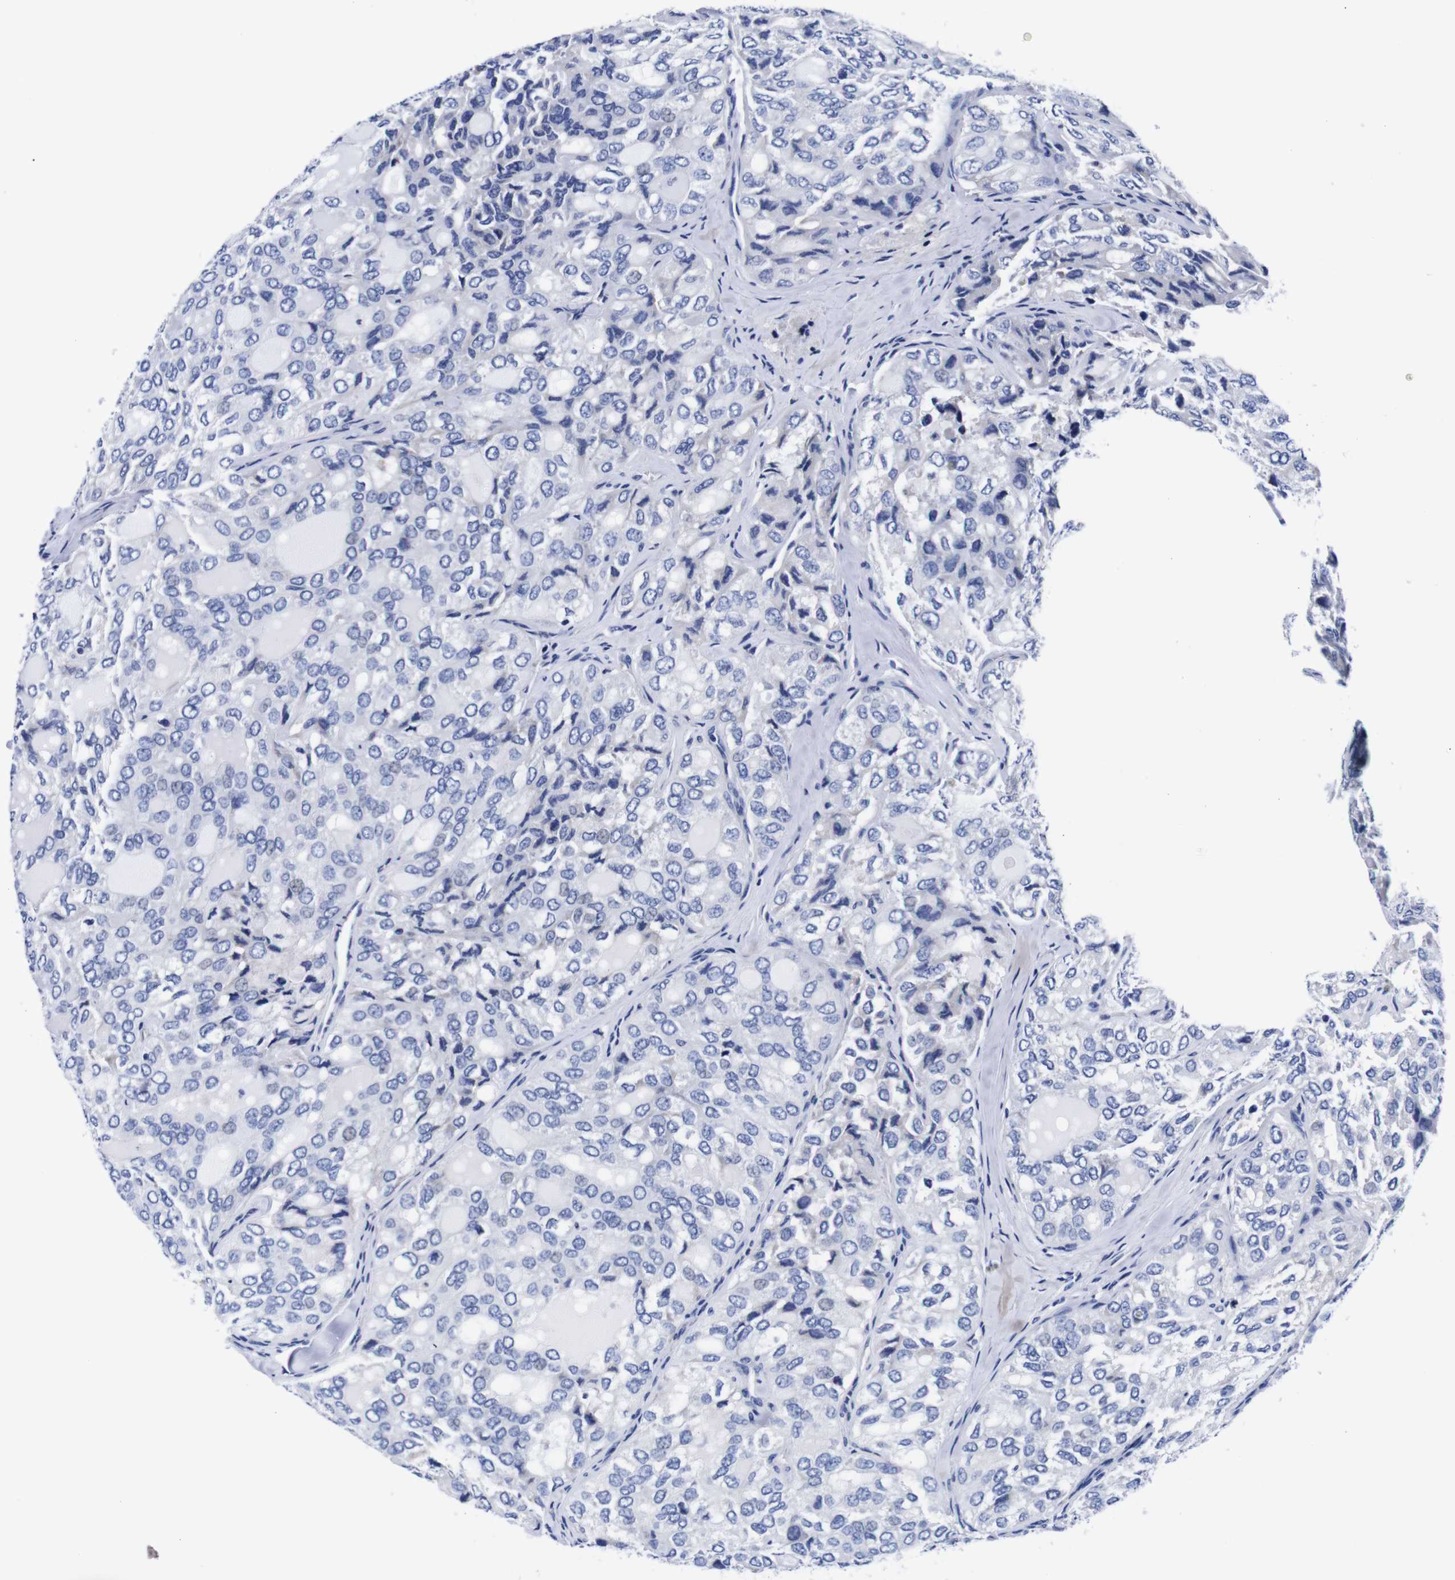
{"staining": {"intensity": "negative", "quantity": "none", "location": "none"}, "tissue": "thyroid cancer", "cell_type": "Tumor cells", "image_type": "cancer", "snomed": [{"axis": "morphology", "description": "Follicular adenoma carcinoma, NOS"}, {"axis": "topography", "description": "Thyroid gland"}], "caption": "High magnification brightfield microscopy of thyroid cancer (follicular adenoma carcinoma) stained with DAB (brown) and counterstained with hematoxylin (blue): tumor cells show no significant positivity. (DAB (3,3'-diaminobenzidine) immunohistochemistry (IHC), high magnification).", "gene": "CLEC4G", "patient": {"sex": "male", "age": 75}}